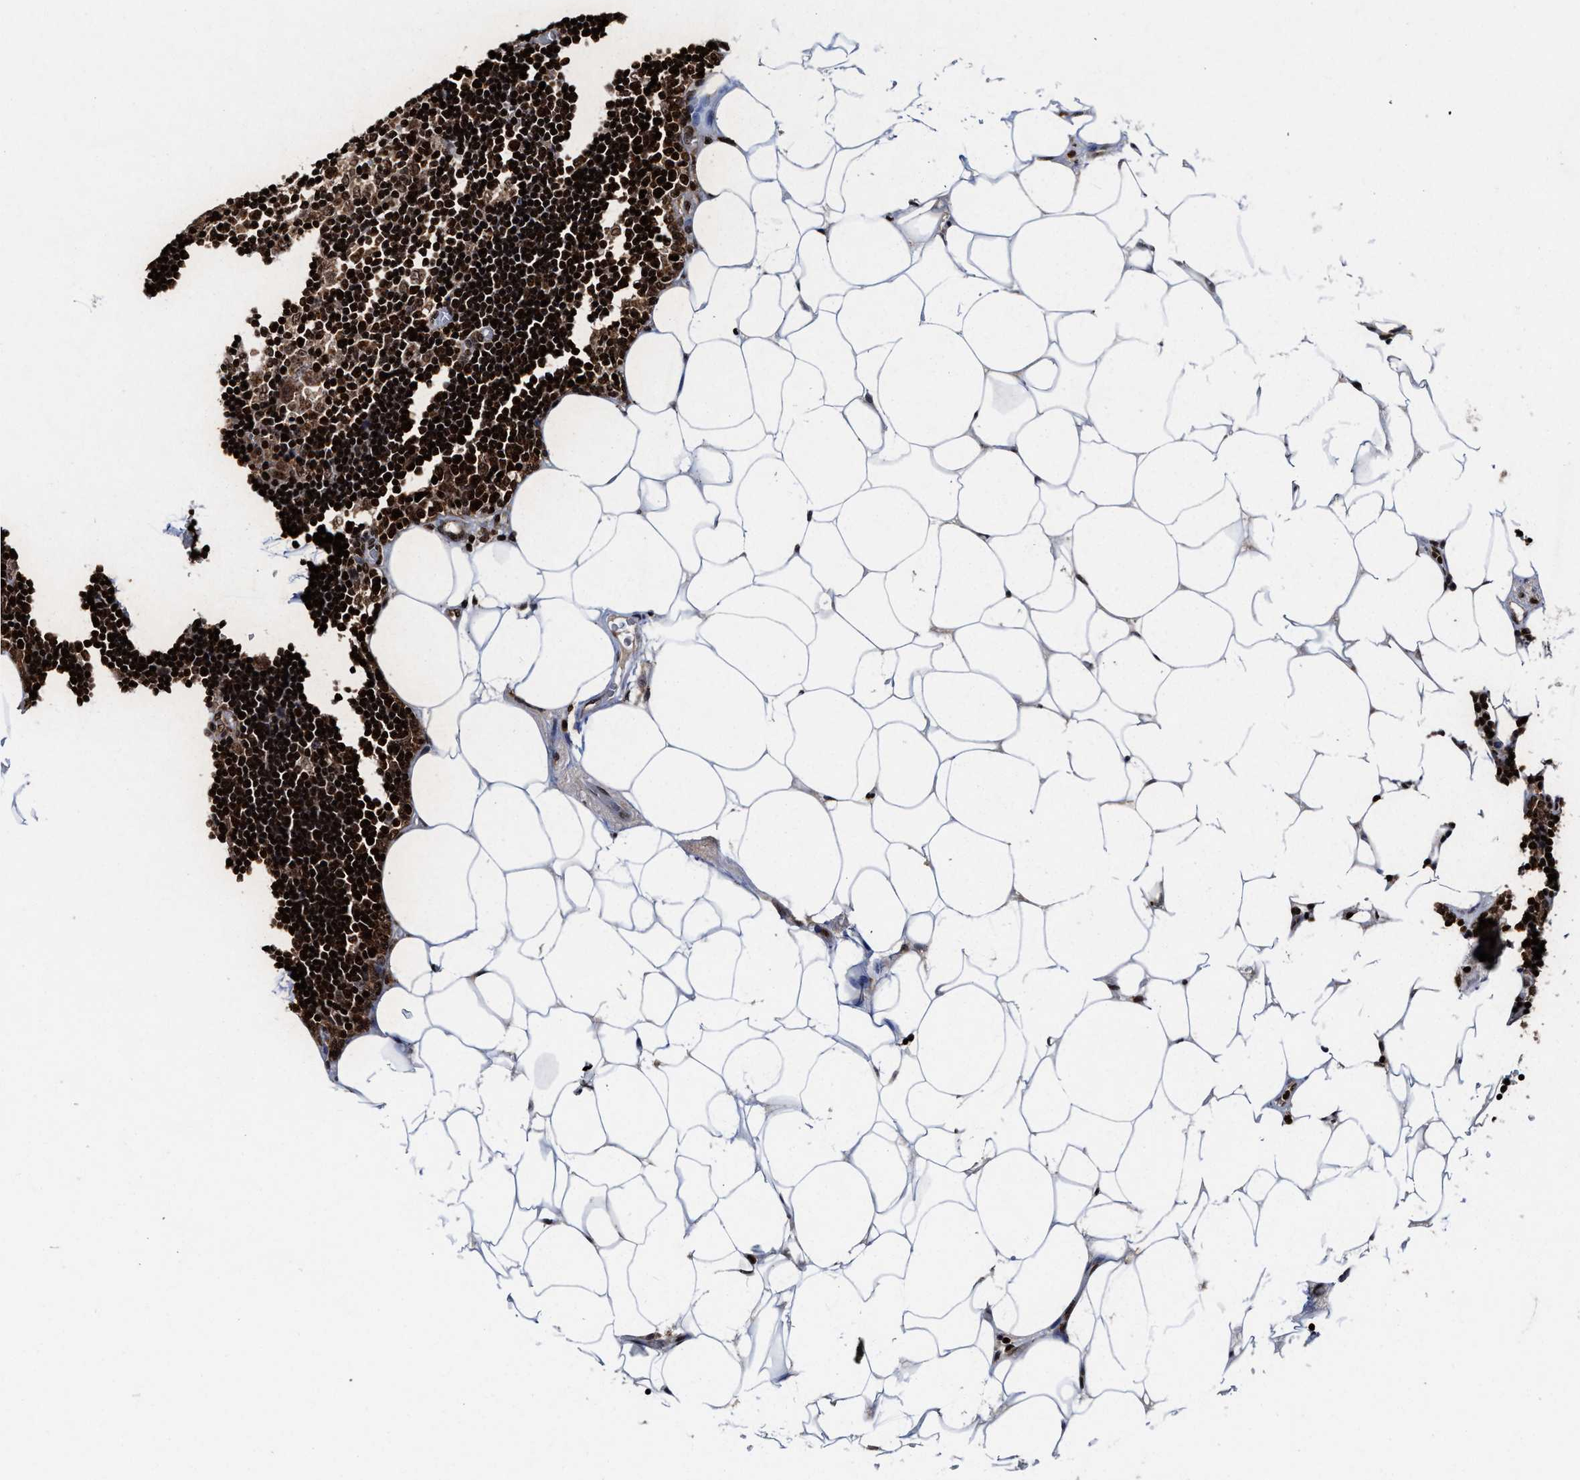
{"staining": {"intensity": "strong", "quantity": ">75%", "location": "cytoplasmic/membranous,nuclear"}, "tissue": "lymph node", "cell_type": "Germinal center cells", "image_type": "normal", "snomed": [{"axis": "morphology", "description": "Normal tissue, NOS"}, {"axis": "topography", "description": "Lymph node"}], "caption": "Protein staining of unremarkable lymph node demonstrates strong cytoplasmic/membranous,nuclear expression in approximately >75% of germinal center cells.", "gene": "ALYREF", "patient": {"sex": "male", "age": 33}}